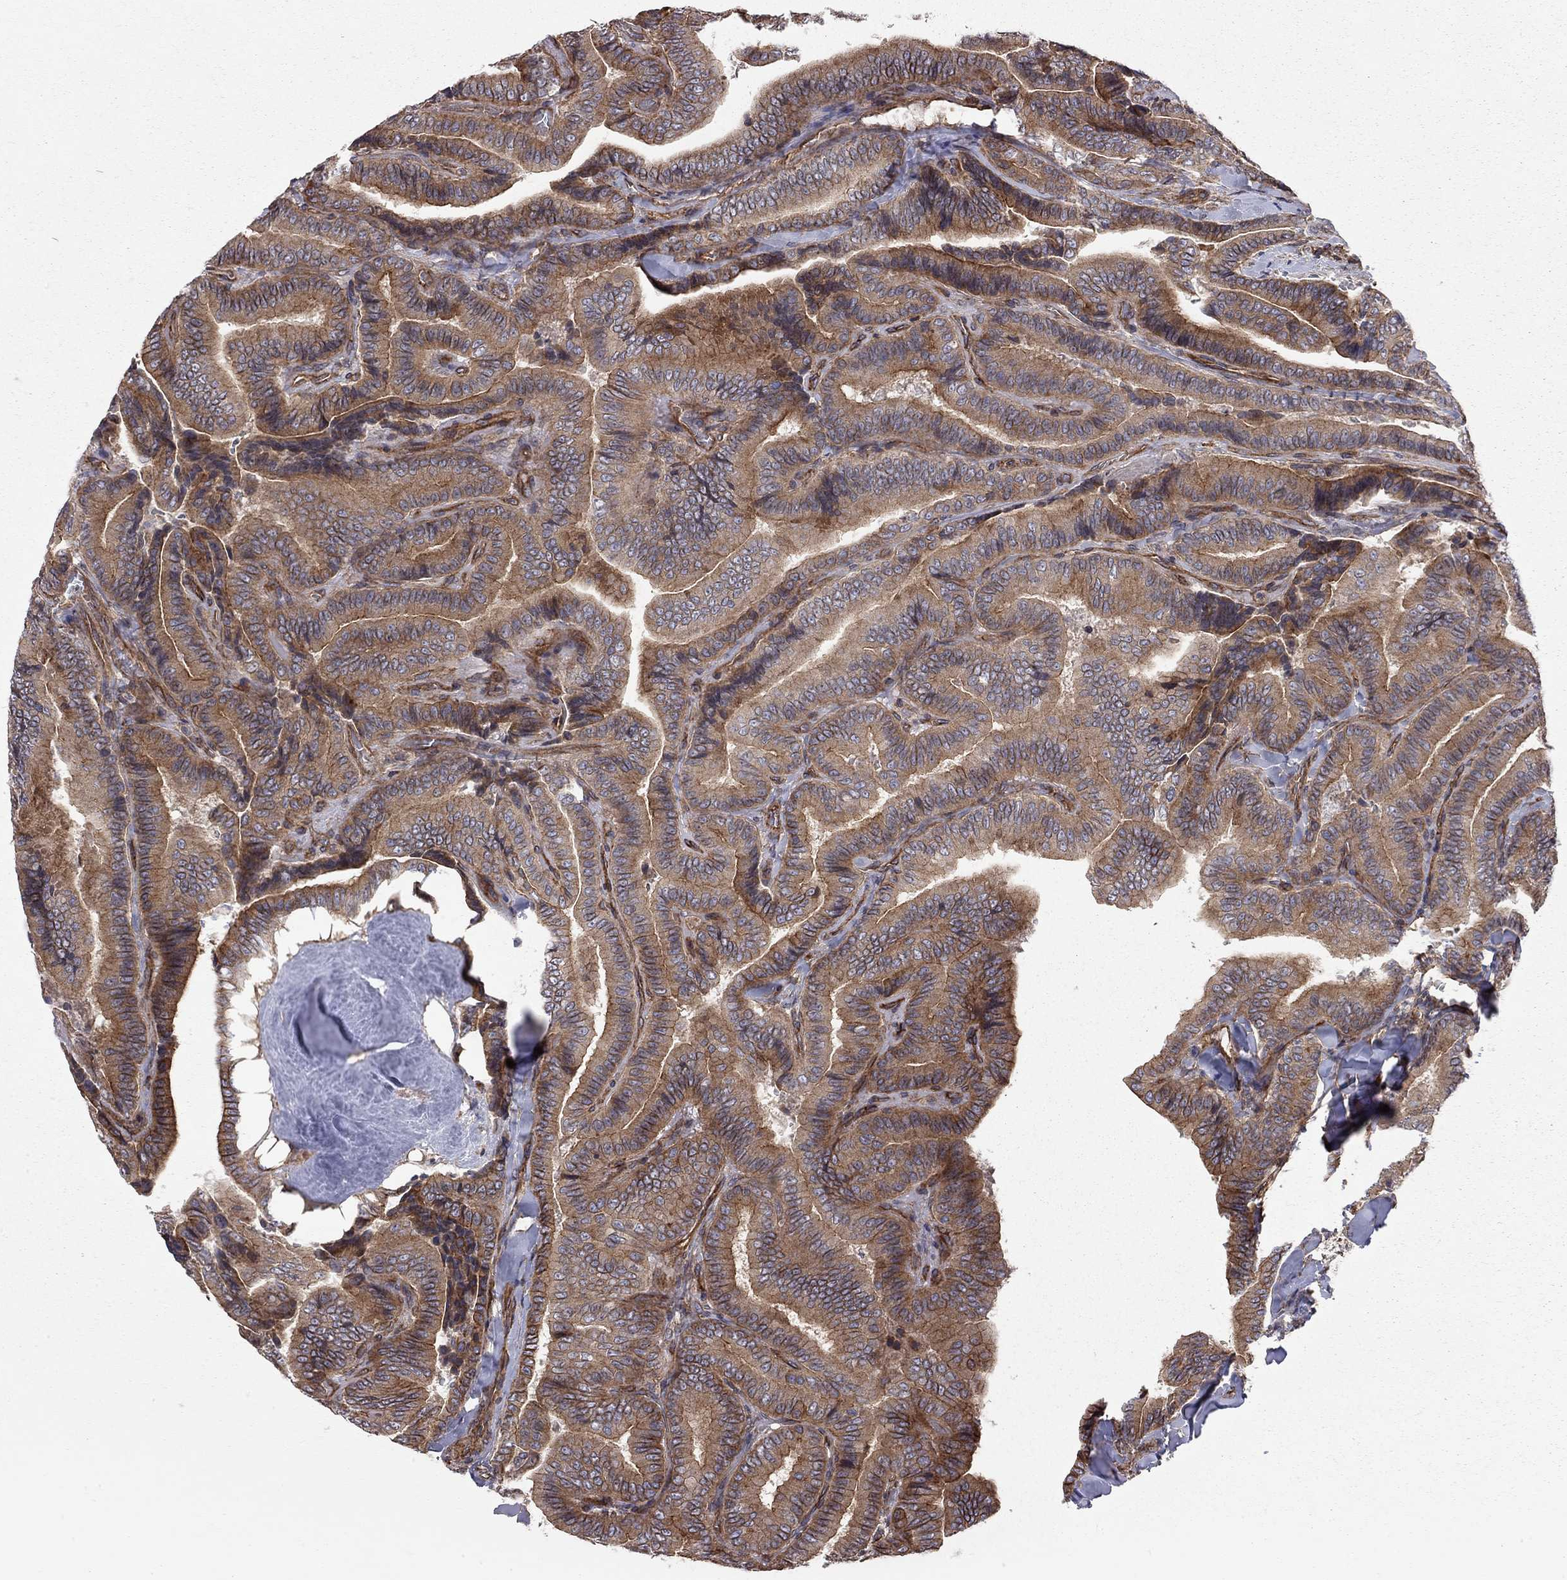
{"staining": {"intensity": "moderate", "quantity": ">75%", "location": "cytoplasmic/membranous"}, "tissue": "thyroid cancer", "cell_type": "Tumor cells", "image_type": "cancer", "snomed": [{"axis": "morphology", "description": "Papillary adenocarcinoma, NOS"}, {"axis": "topography", "description": "Thyroid gland"}], "caption": "Papillary adenocarcinoma (thyroid) stained with a brown dye shows moderate cytoplasmic/membranous positive expression in approximately >75% of tumor cells.", "gene": "RASEF", "patient": {"sex": "male", "age": 61}}